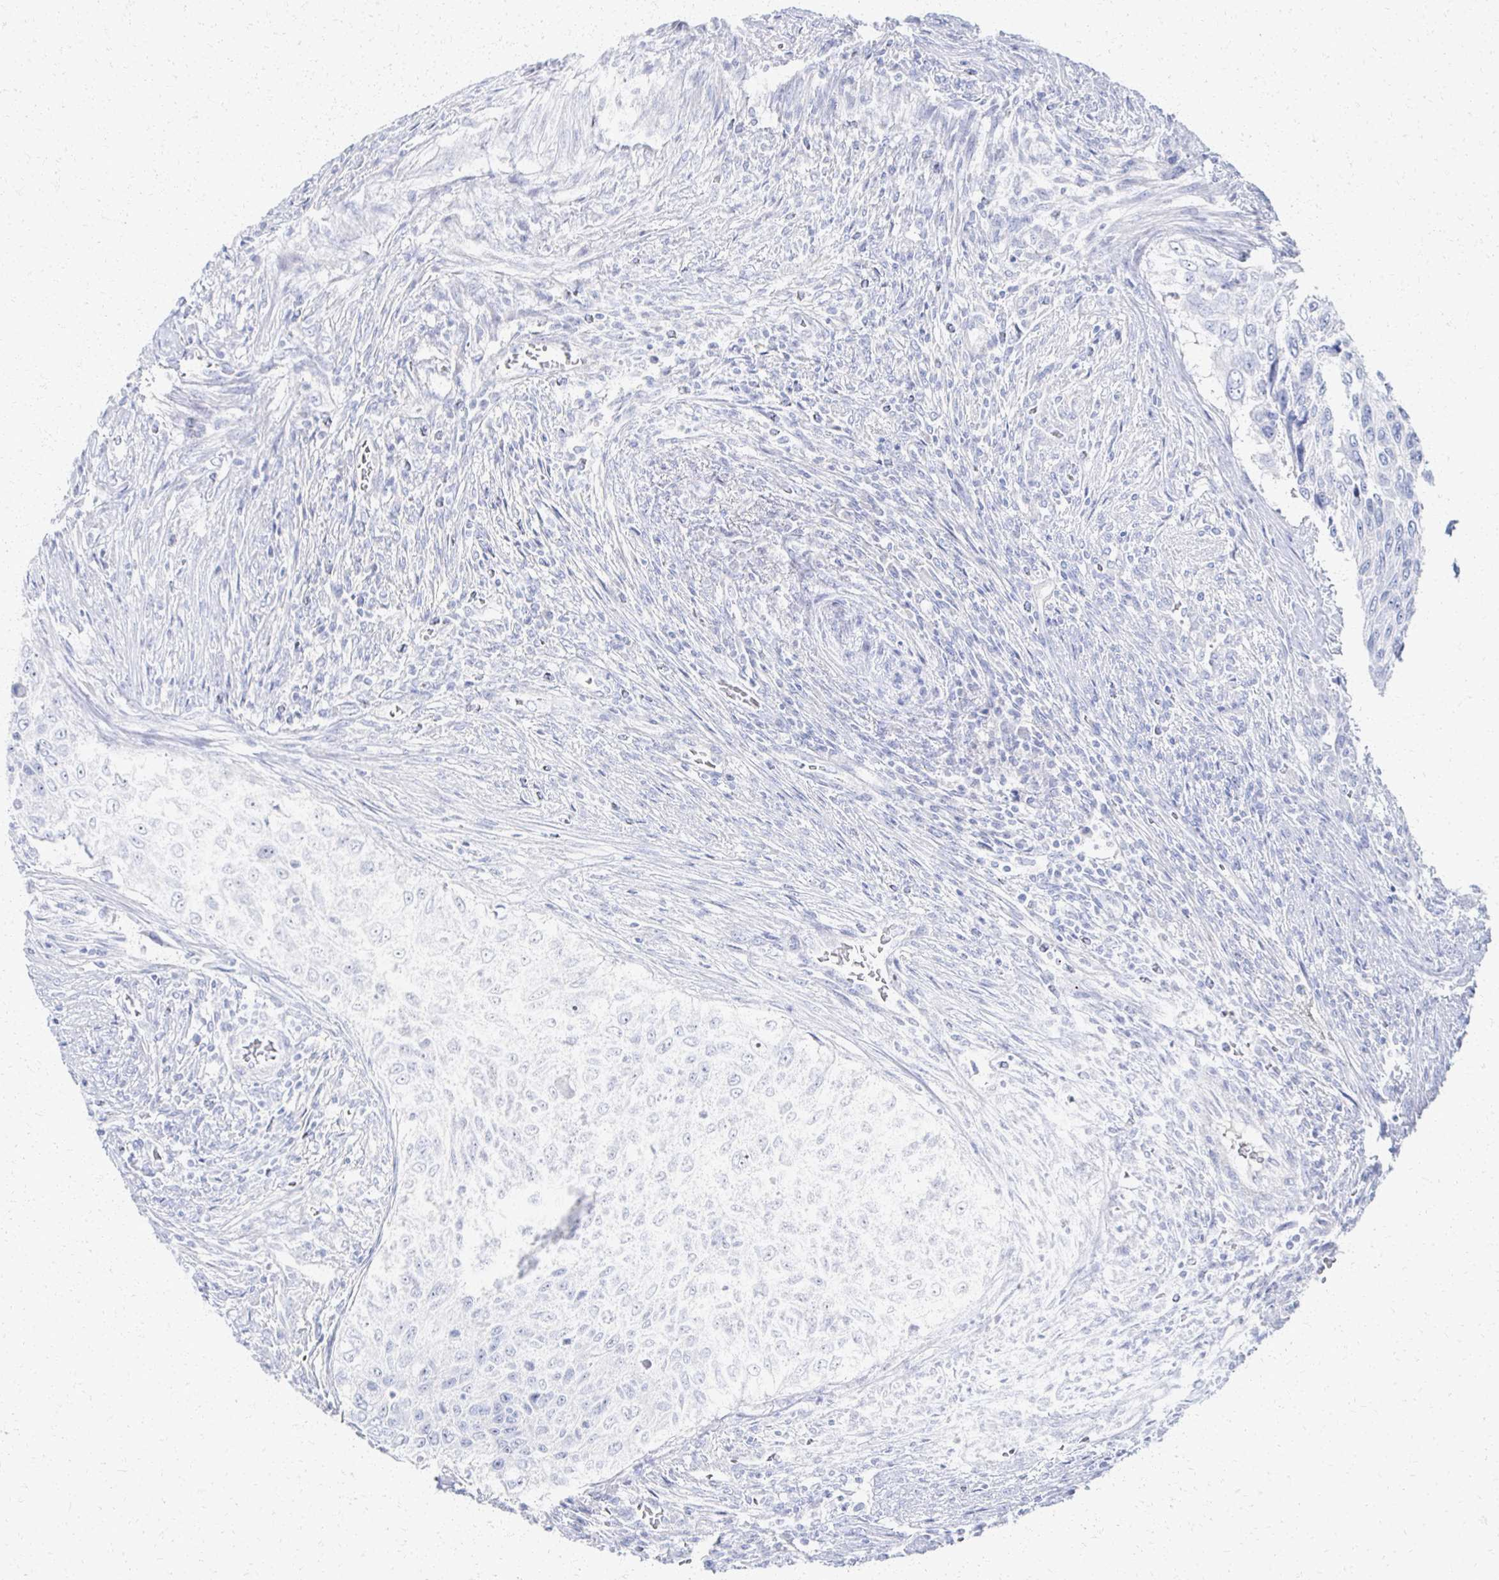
{"staining": {"intensity": "negative", "quantity": "none", "location": "none"}, "tissue": "urothelial cancer", "cell_type": "Tumor cells", "image_type": "cancer", "snomed": [{"axis": "morphology", "description": "Urothelial carcinoma, High grade"}, {"axis": "topography", "description": "Urinary bladder"}], "caption": "Tumor cells are negative for protein expression in human high-grade urothelial carcinoma. The staining was performed using DAB (3,3'-diaminobenzidine) to visualize the protein expression in brown, while the nuclei were stained in blue with hematoxylin (Magnification: 20x).", "gene": "PRR20A", "patient": {"sex": "female", "age": 60}}